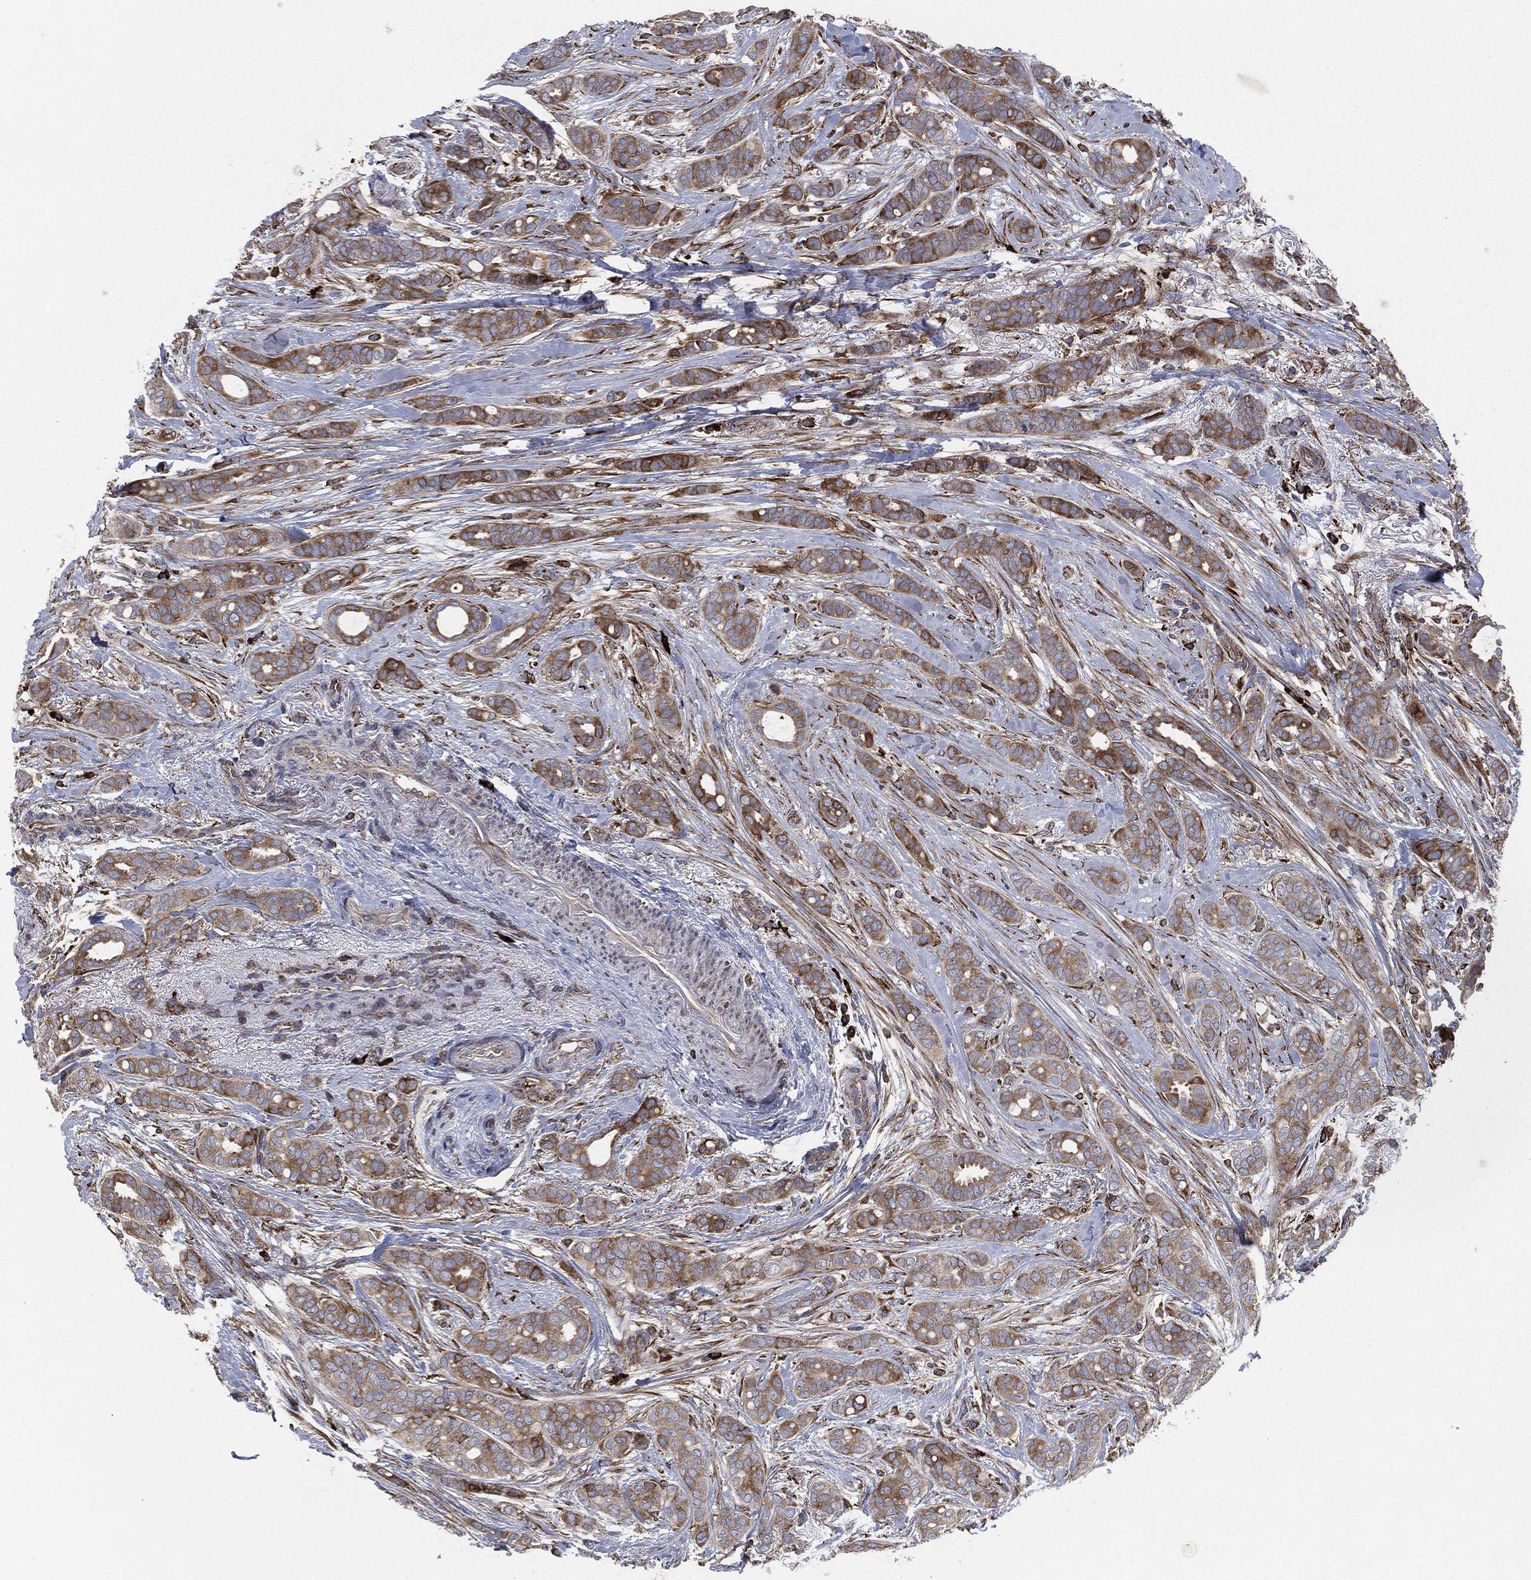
{"staining": {"intensity": "moderate", "quantity": ">75%", "location": "cytoplasmic/membranous"}, "tissue": "breast cancer", "cell_type": "Tumor cells", "image_type": "cancer", "snomed": [{"axis": "morphology", "description": "Duct carcinoma"}, {"axis": "topography", "description": "Breast"}], "caption": "Immunohistochemical staining of human breast cancer exhibits medium levels of moderate cytoplasmic/membranous staining in about >75% of tumor cells. (IHC, brightfield microscopy, high magnification).", "gene": "CALR", "patient": {"sex": "female", "age": 51}}